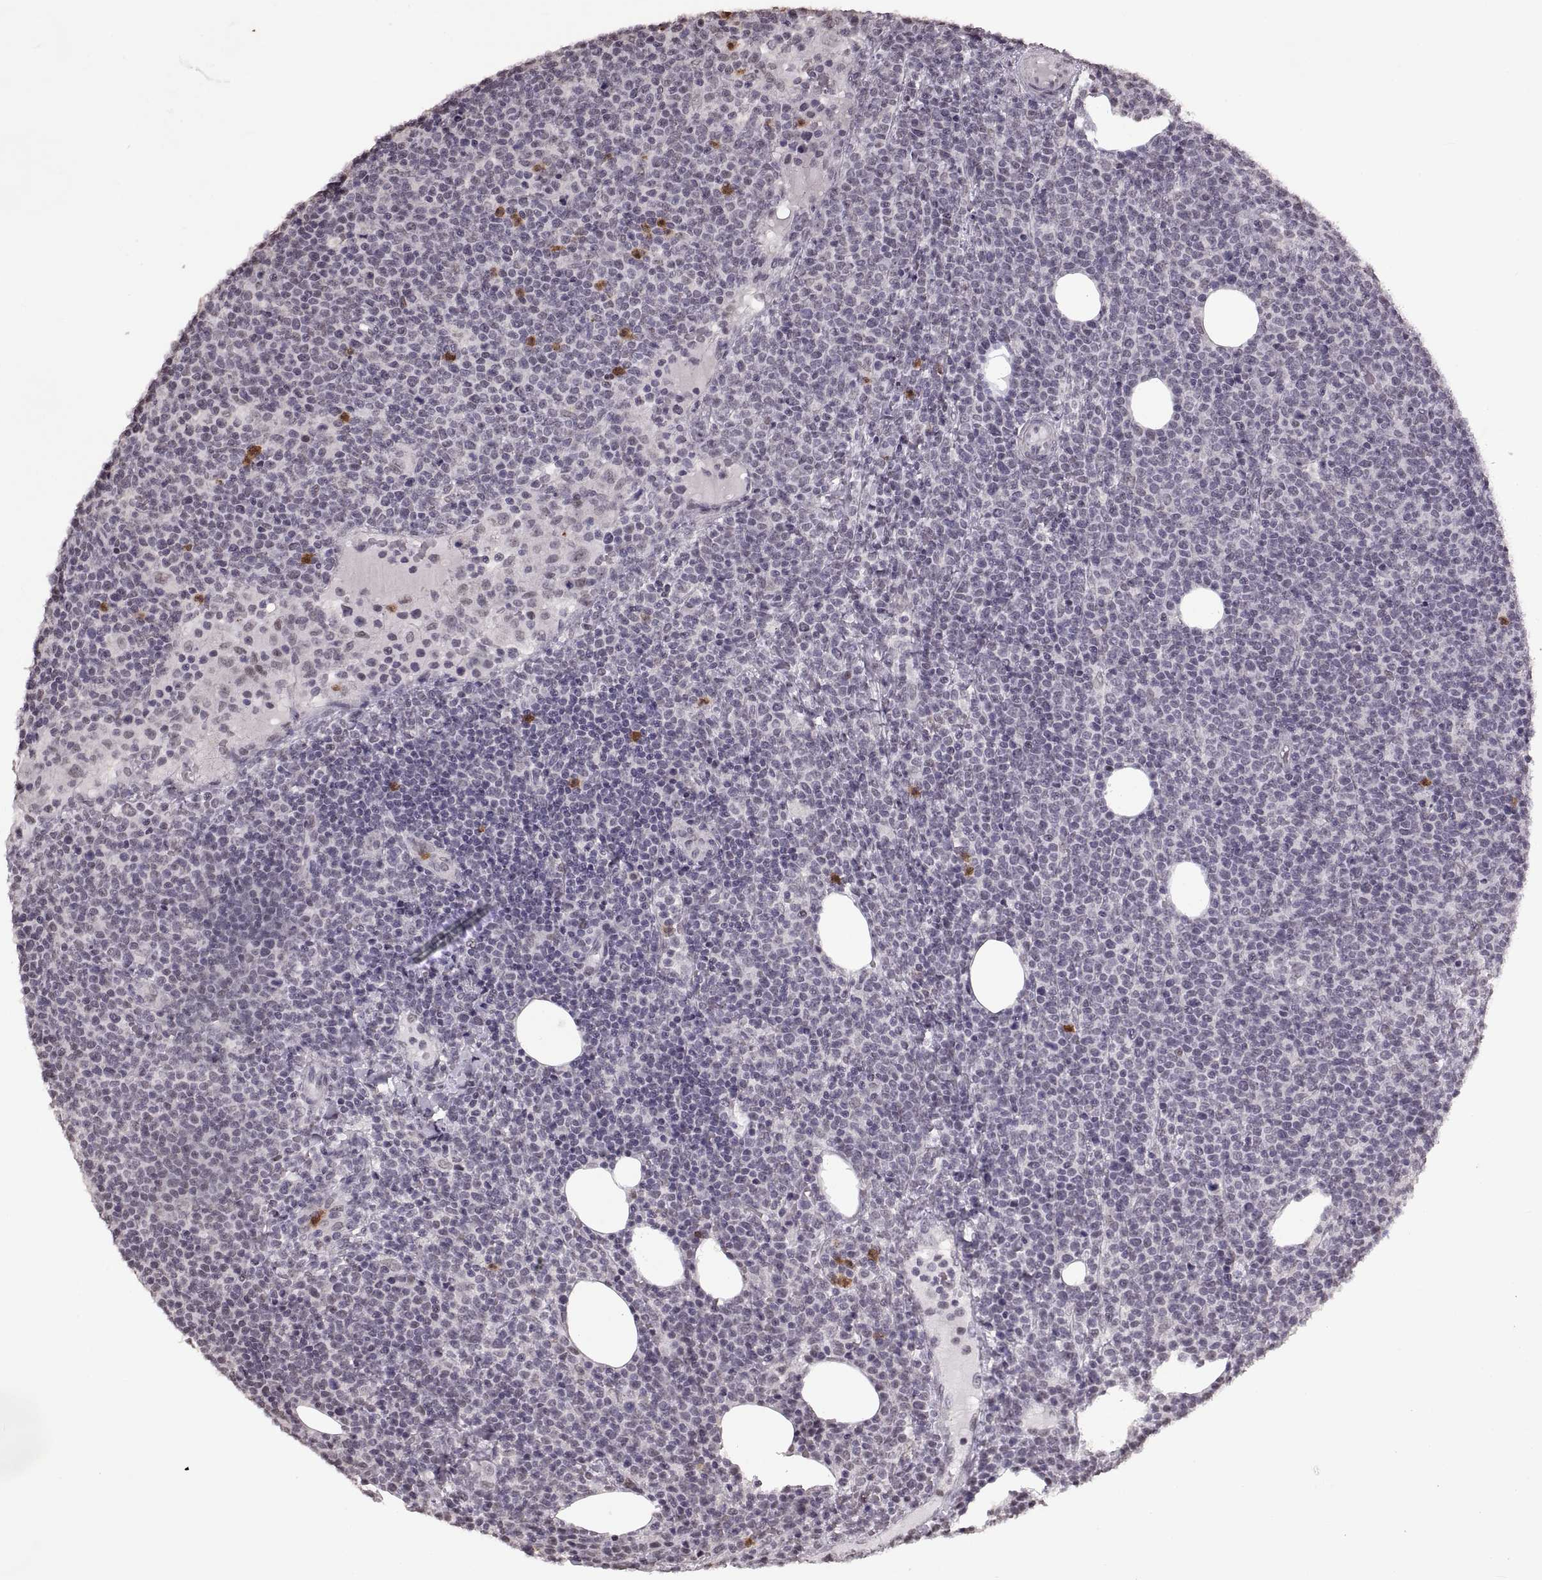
{"staining": {"intensity": "negative", "quantity": "none", "location": "none"}, "tissue": "lymphoma", "cell_type": "Tumor cells", "image_type": "cancer", "snomed": [{"axis": "morphology", "description": "Malignant lymphoma, non-Hodgkin's type, High grade"}, {"axis": "topography", "description": "Lymph node"}], "caption": "DAB immunohistochemical staining of human high-grade malignant lymphoma, non-Hodgkin's type demonstrates no significant staining in tumor cells.", "gene": "PALS1", "patient": {"sex": "male", "age": 61}}